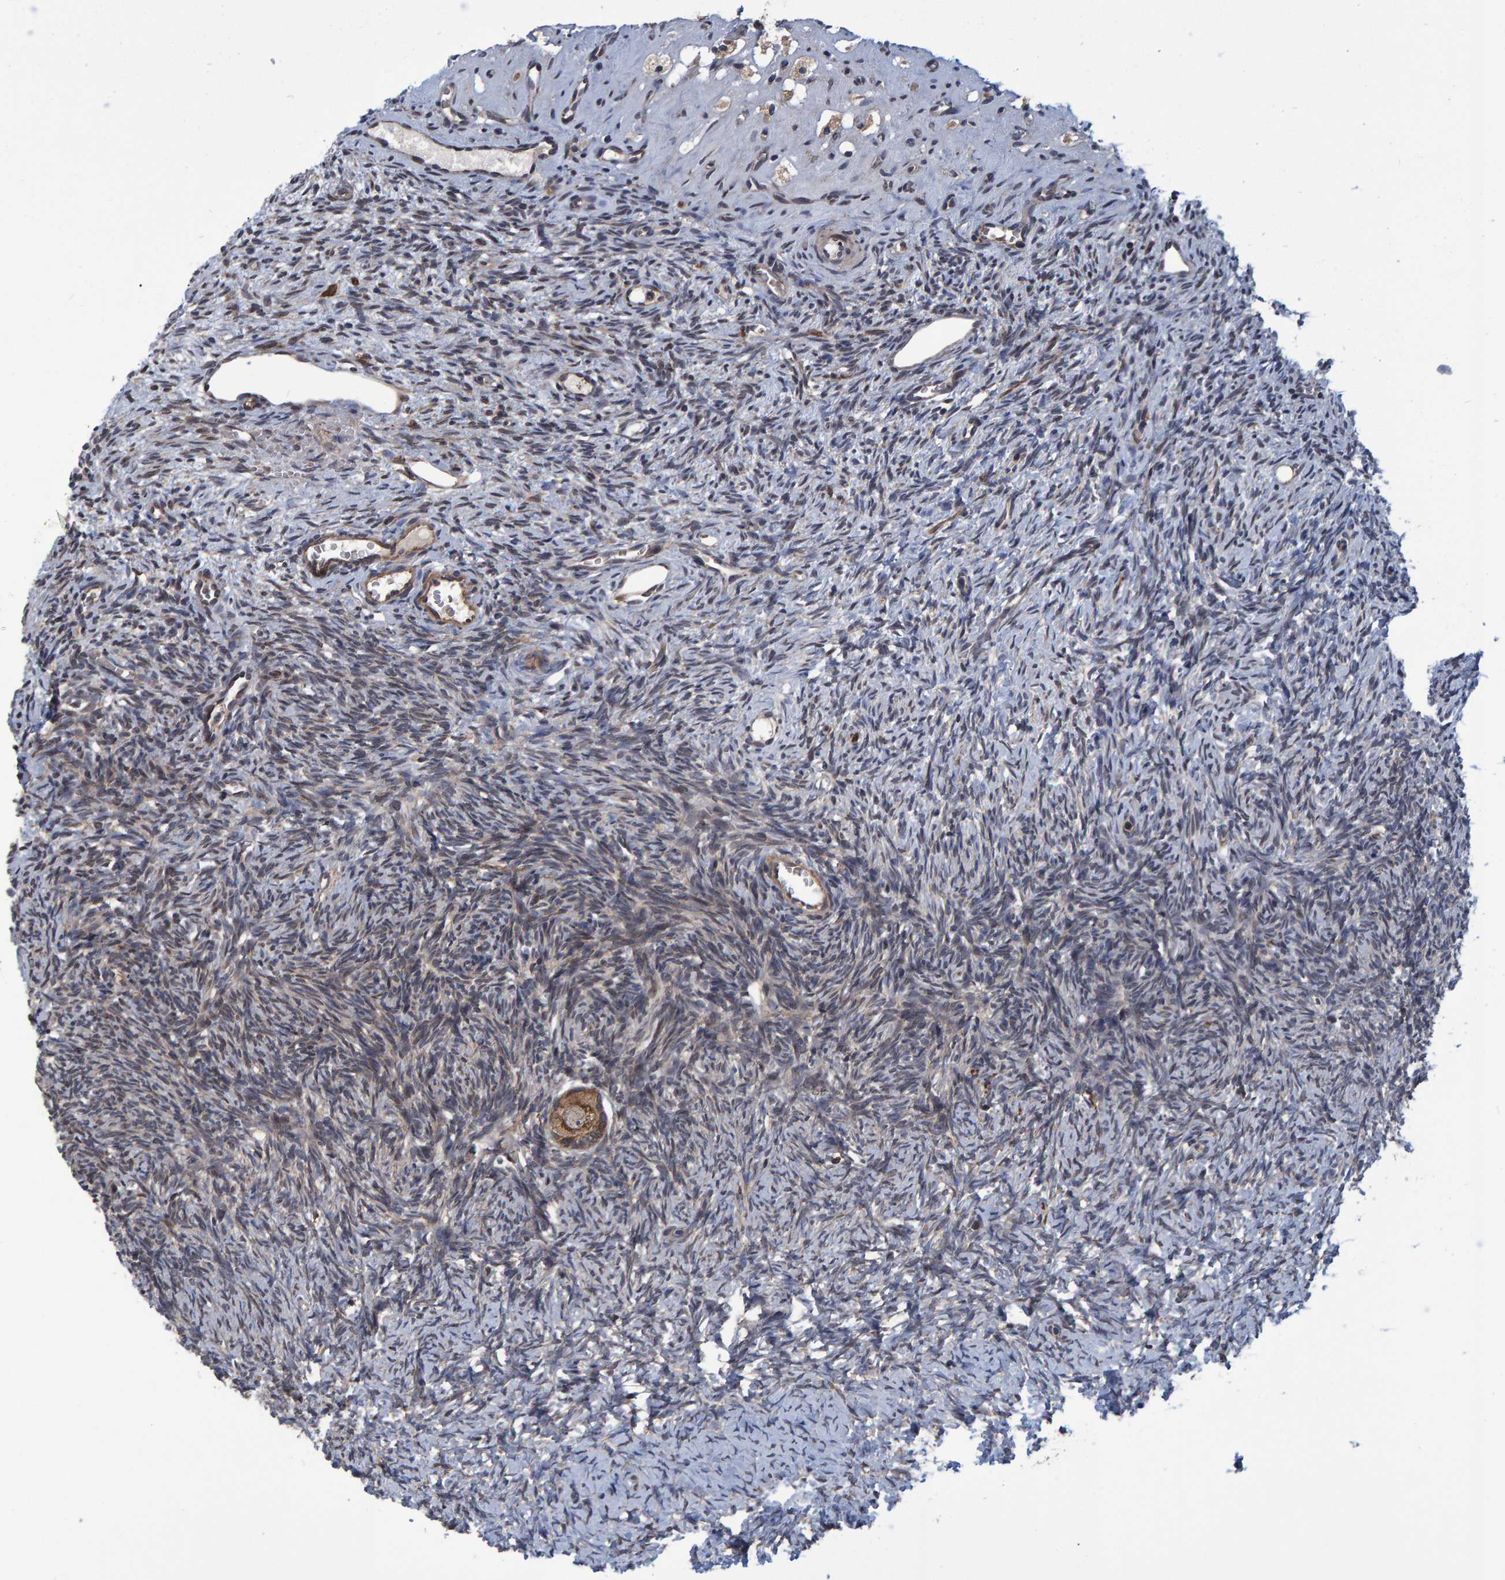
{"staining": {"intensity": "moderate", "quantity": ">75%", "location": "cytoplasmic/membranous"}, "tissue": "ovary", "cell_type": "Follicle cells", "image_type": "normal", "snomed": [{"axis": "morphology", "description": "Normal tissue, NOS"}, {"axis": "topography", "description": "Ovary"}], "caption": "Ovary stained with DAB immunohistochemistry (IHC) reveals medium levels of moderate cytoplasmic/membranous expression in approximately >75% of follicle cells.", "gene": "ATP6V1H", "patient": {"sex": "female", "age": 34}}